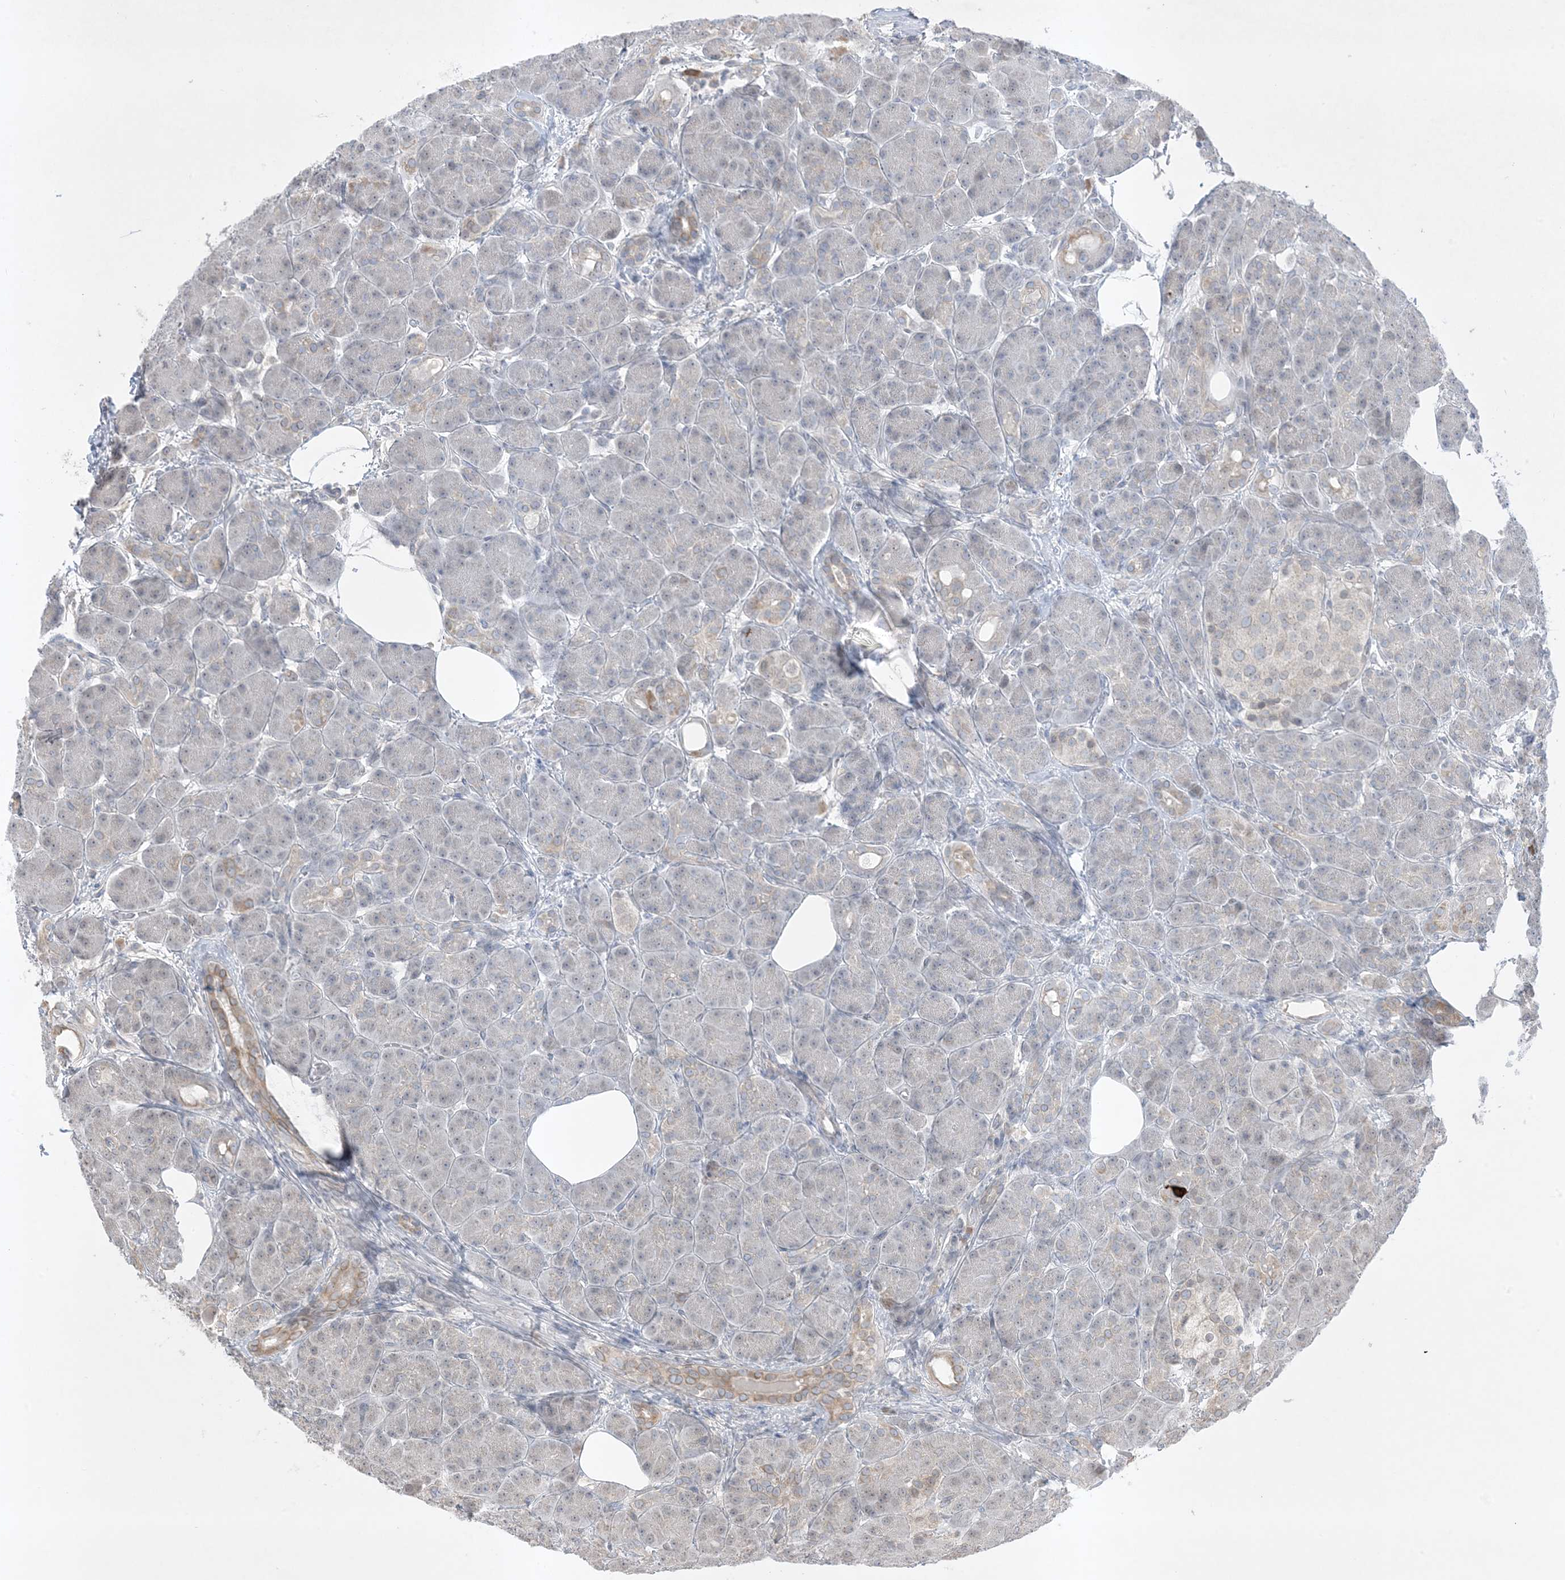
{"staining": {"intensity": "moderate", "quantity": "<25%", "location": "cytoplasmic/membranous"}, "tissue": "pancreas", "cell_type": "Exocrine glandular cells", "image_type": "normal", "snomed": [{"axis": "morphology", "description": "Normal tissue, NOS"}, {"axis": "topography", "description": "Pancreas"}], "caption": "Pancreas stained for a protein displays moderate cytoplasmic/membranous positivity in exocrine glandular cells. (IHC, brightfield microscopy, high magnification).", "gene": "FNDC1", "patient": {"sex": "male", "age": 63}}